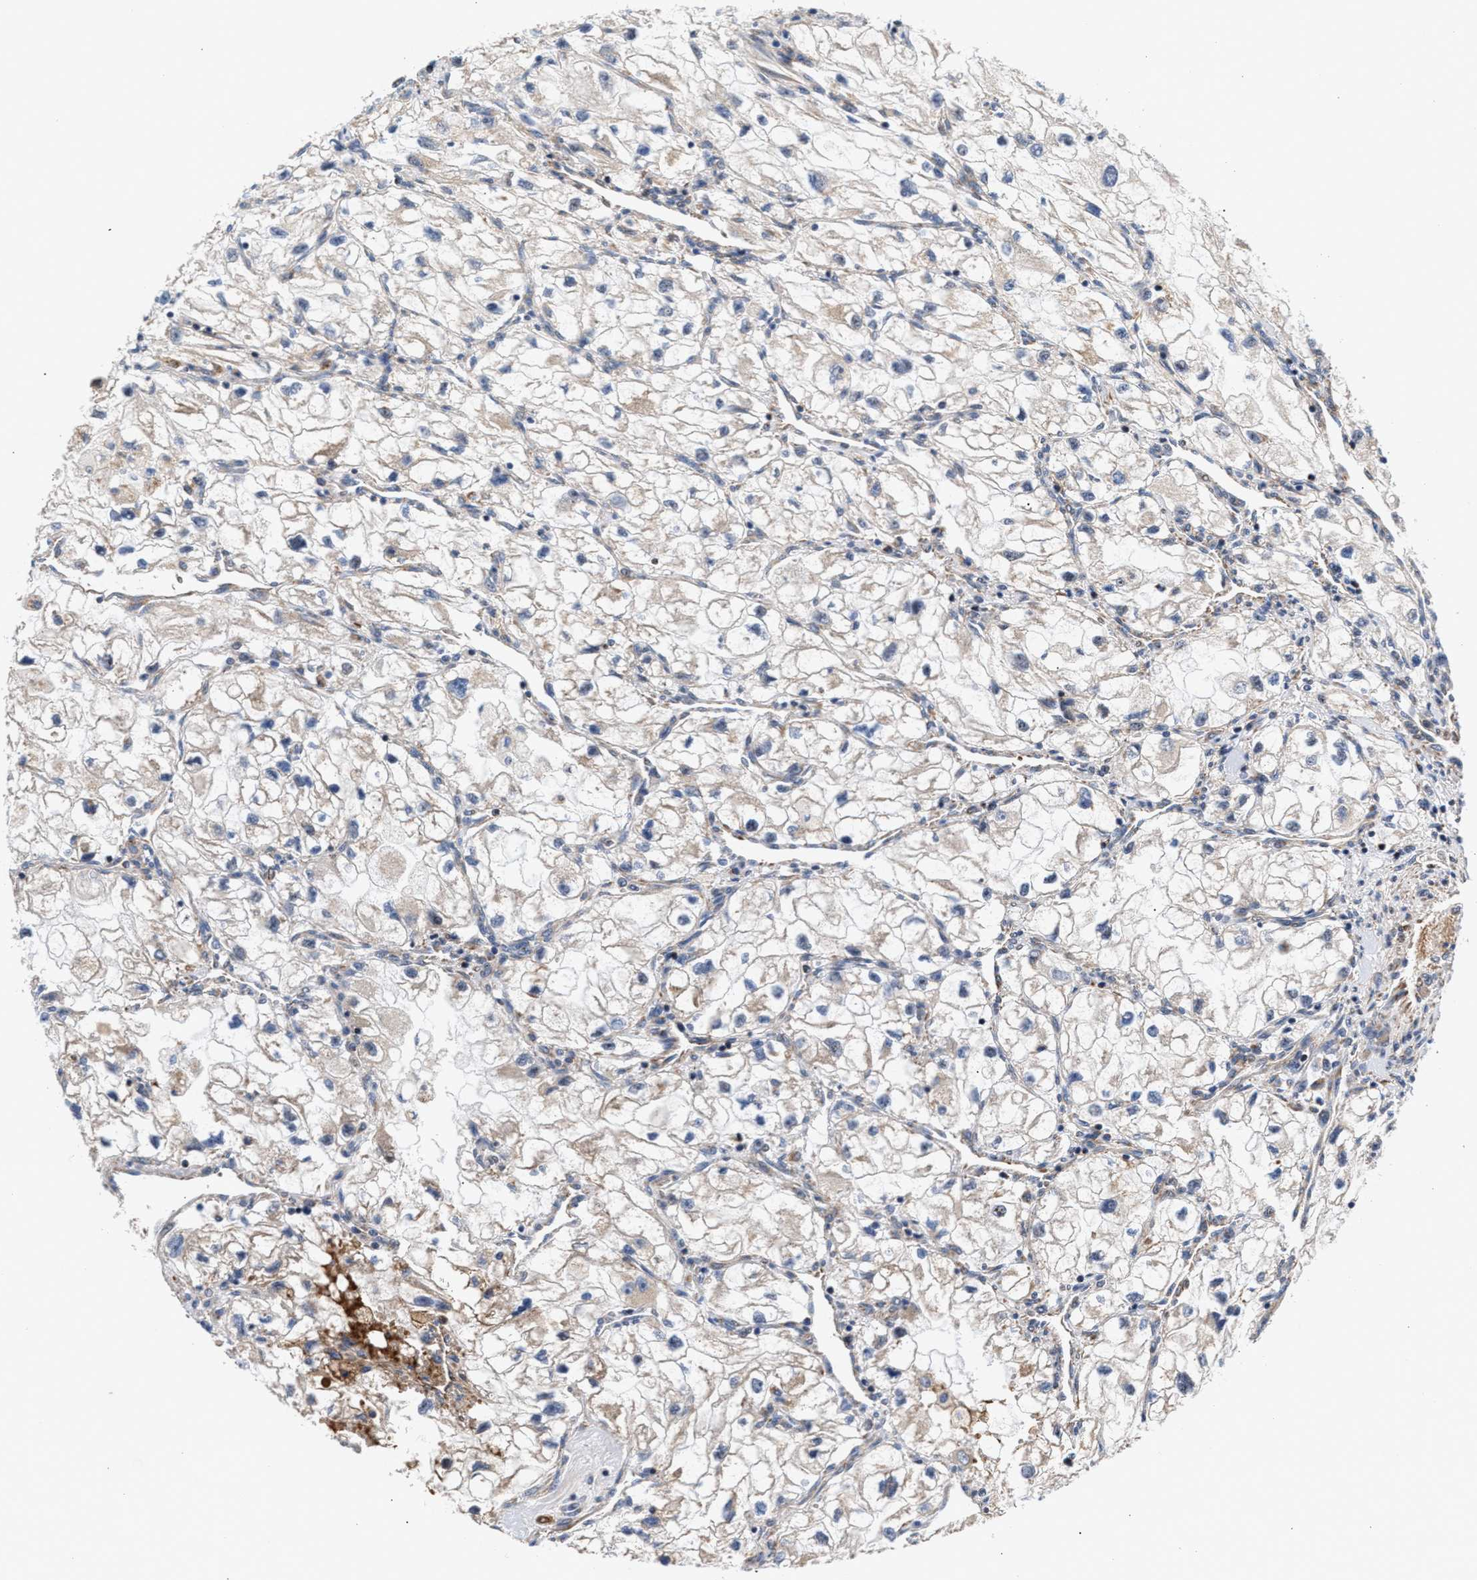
{"staining": {"intensity": "negative", "quantity": "none", "location": "none"}, "tissue": "renal cancer", "cell_type": "Tumor cells", "image_type": "cancer", "snomed": [{"axis": "morphology", "description": "Adenocarcinoma, NOS"}, {"axis": "topography", "description": "Kidney"}], "caption": "IHC histopathology image of neoplastic tissue: human renal cancer (adenocarcinoma) stained with DAB exhibits no significant protein expression in tumor cells.", "gene": "SGK1", "patient": {"sex": "female", "age": 70}}